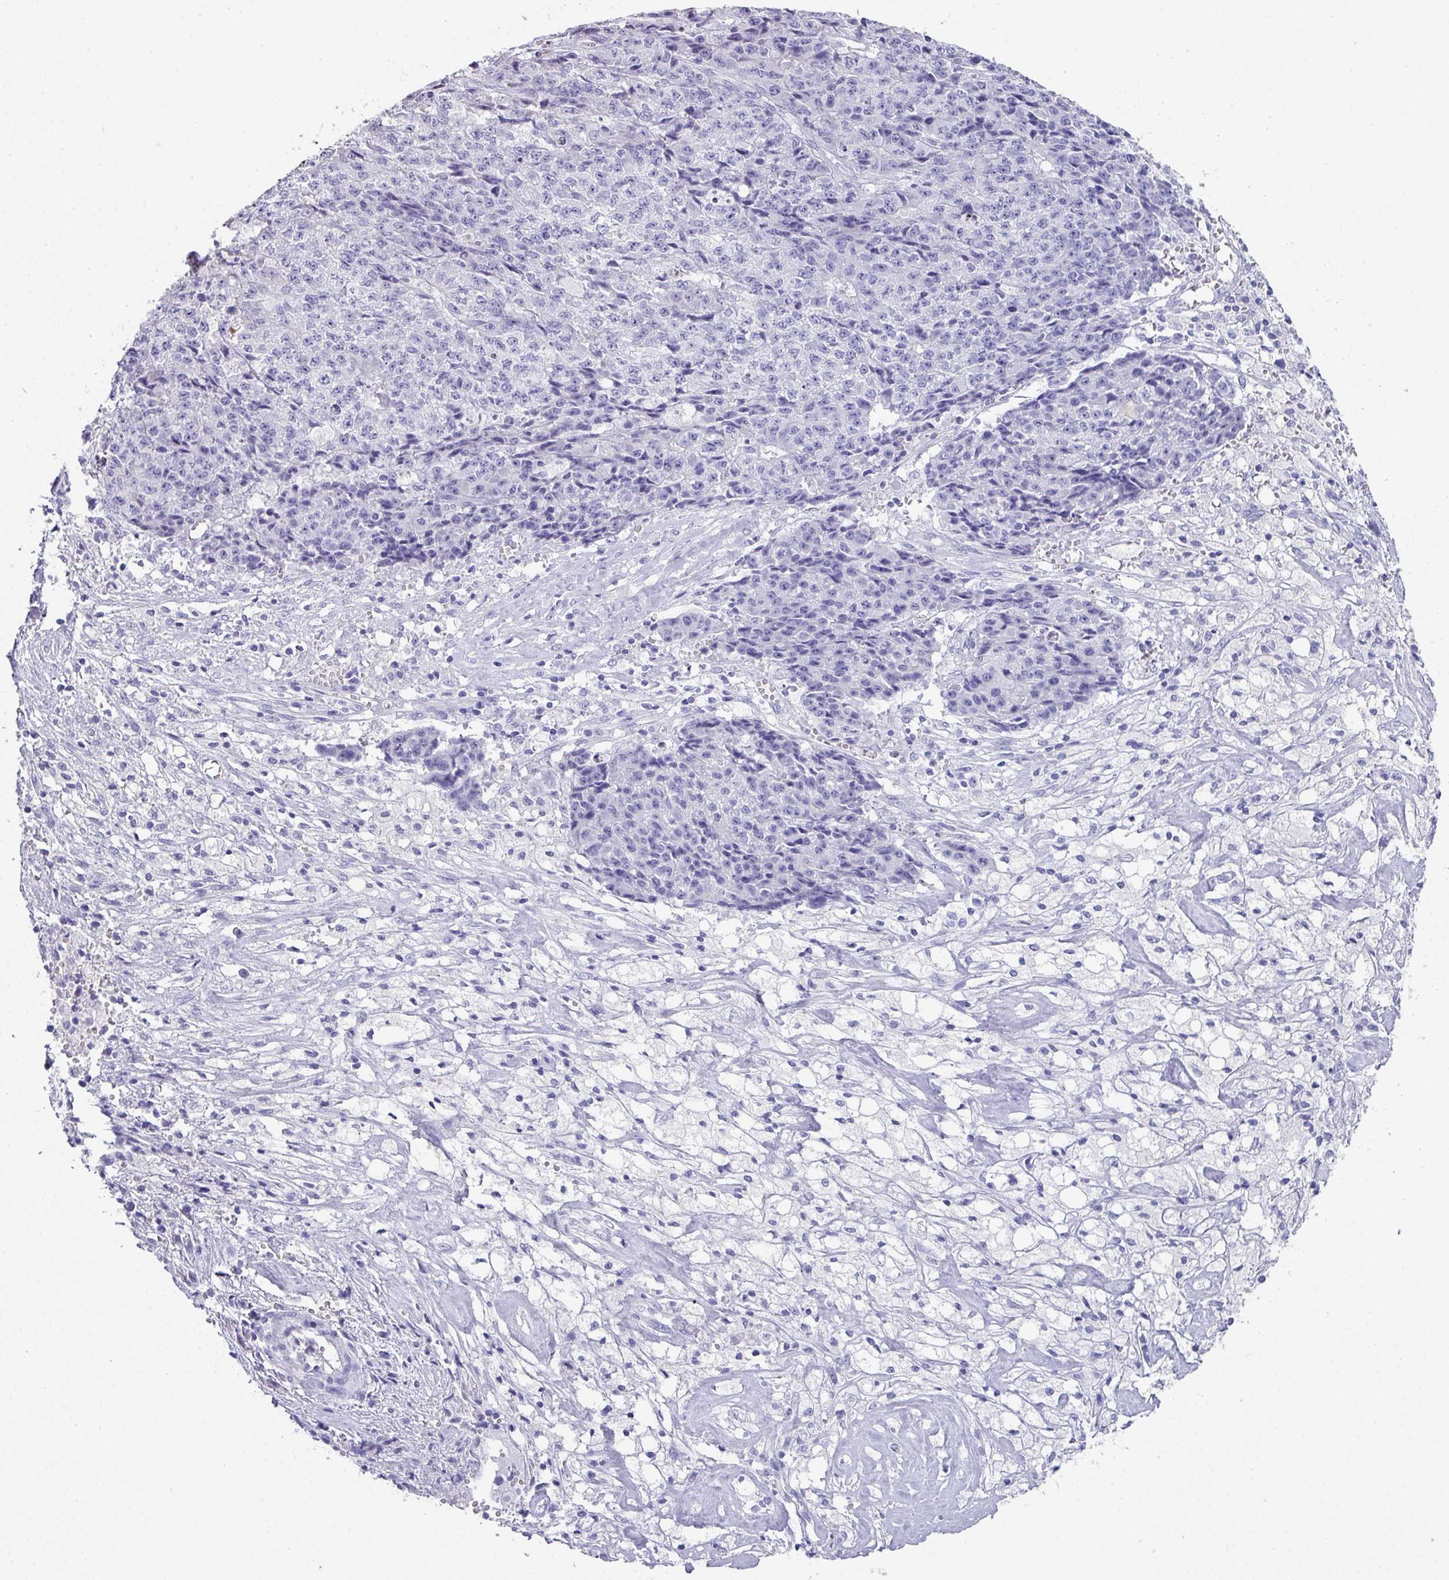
{"staining": {"intensity": "negative", "quantity": "none", "location": "none"}, "tissue": "ovarian cancer", "cell_type": "Tumor cells", "image_type": "cancer", "snomed": [{"axis": "morphology", "description": "Carcinoma, endometroid"}, {"axis": "topography", "description": "Ovary"}], "caption": "The photomicrograph reveals no significant staining in tumor cells of ovarian endometroid carcinoma.", "gene": "PEX10", "patient": {"sex": "female", "age": 42}}